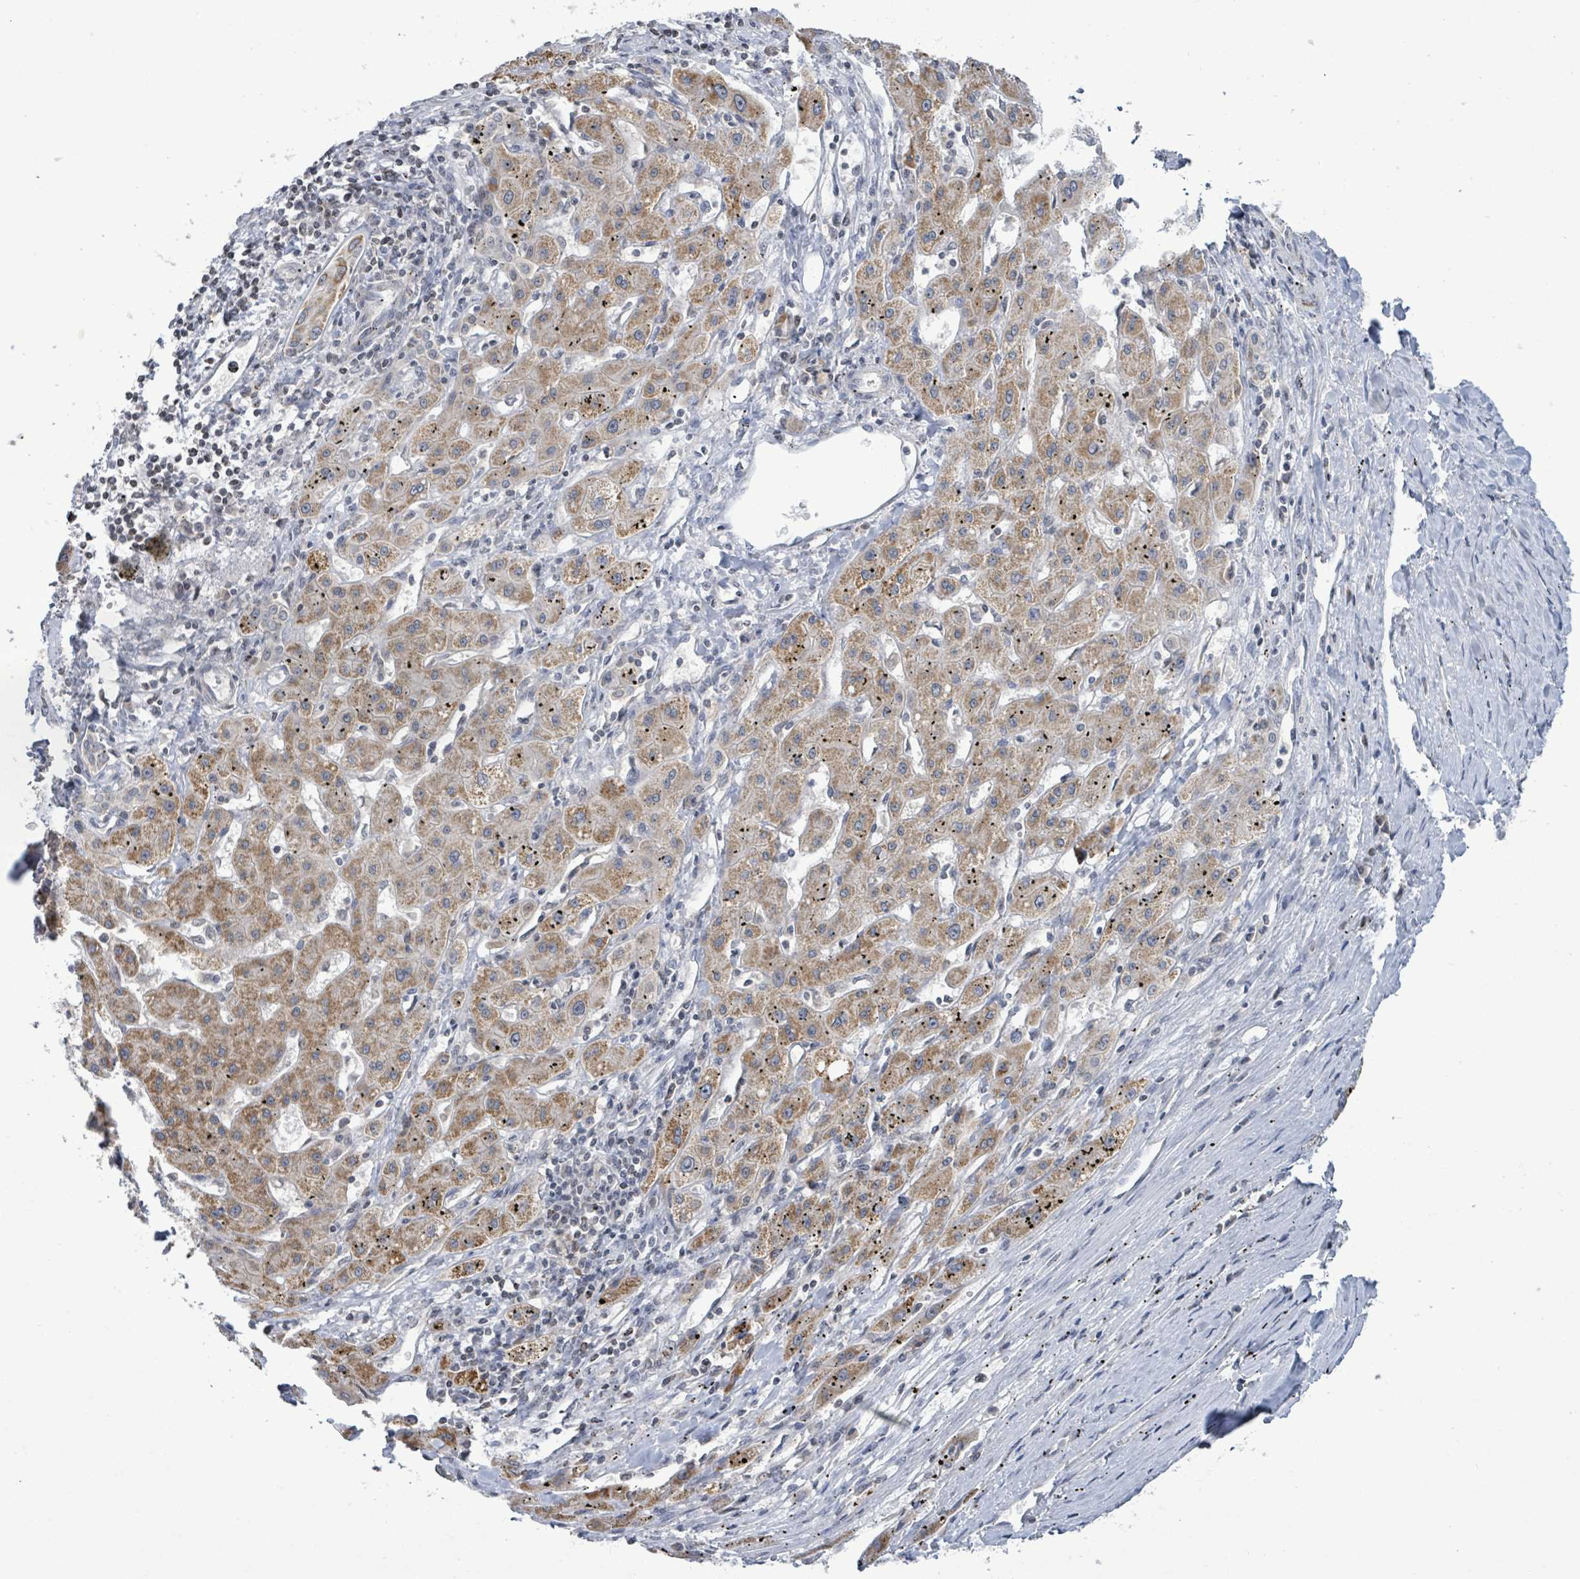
{"staining": {"intensity": "moderate", "quantity": "25%-75%", "location": "cytoplasmic/membranous"}, "tissue": "liver cancer", "cell_type": "Tumor cells", "image_type": "cancer", "snomed": [{"axis": "morphology", "description": "Carcinoma, Hepatocellular, NOS"}, {"axis": "topography", "description": "Liver"}], "caption": "This is a micrograph of immunohistochemistry staining of hepatocellular carcinoma (liver), which shows moderate staining in the cytoplasmic/membranous of tumor cells.", "gene": "COQ10B", "patient": {"sex": "male", "age": 72}}